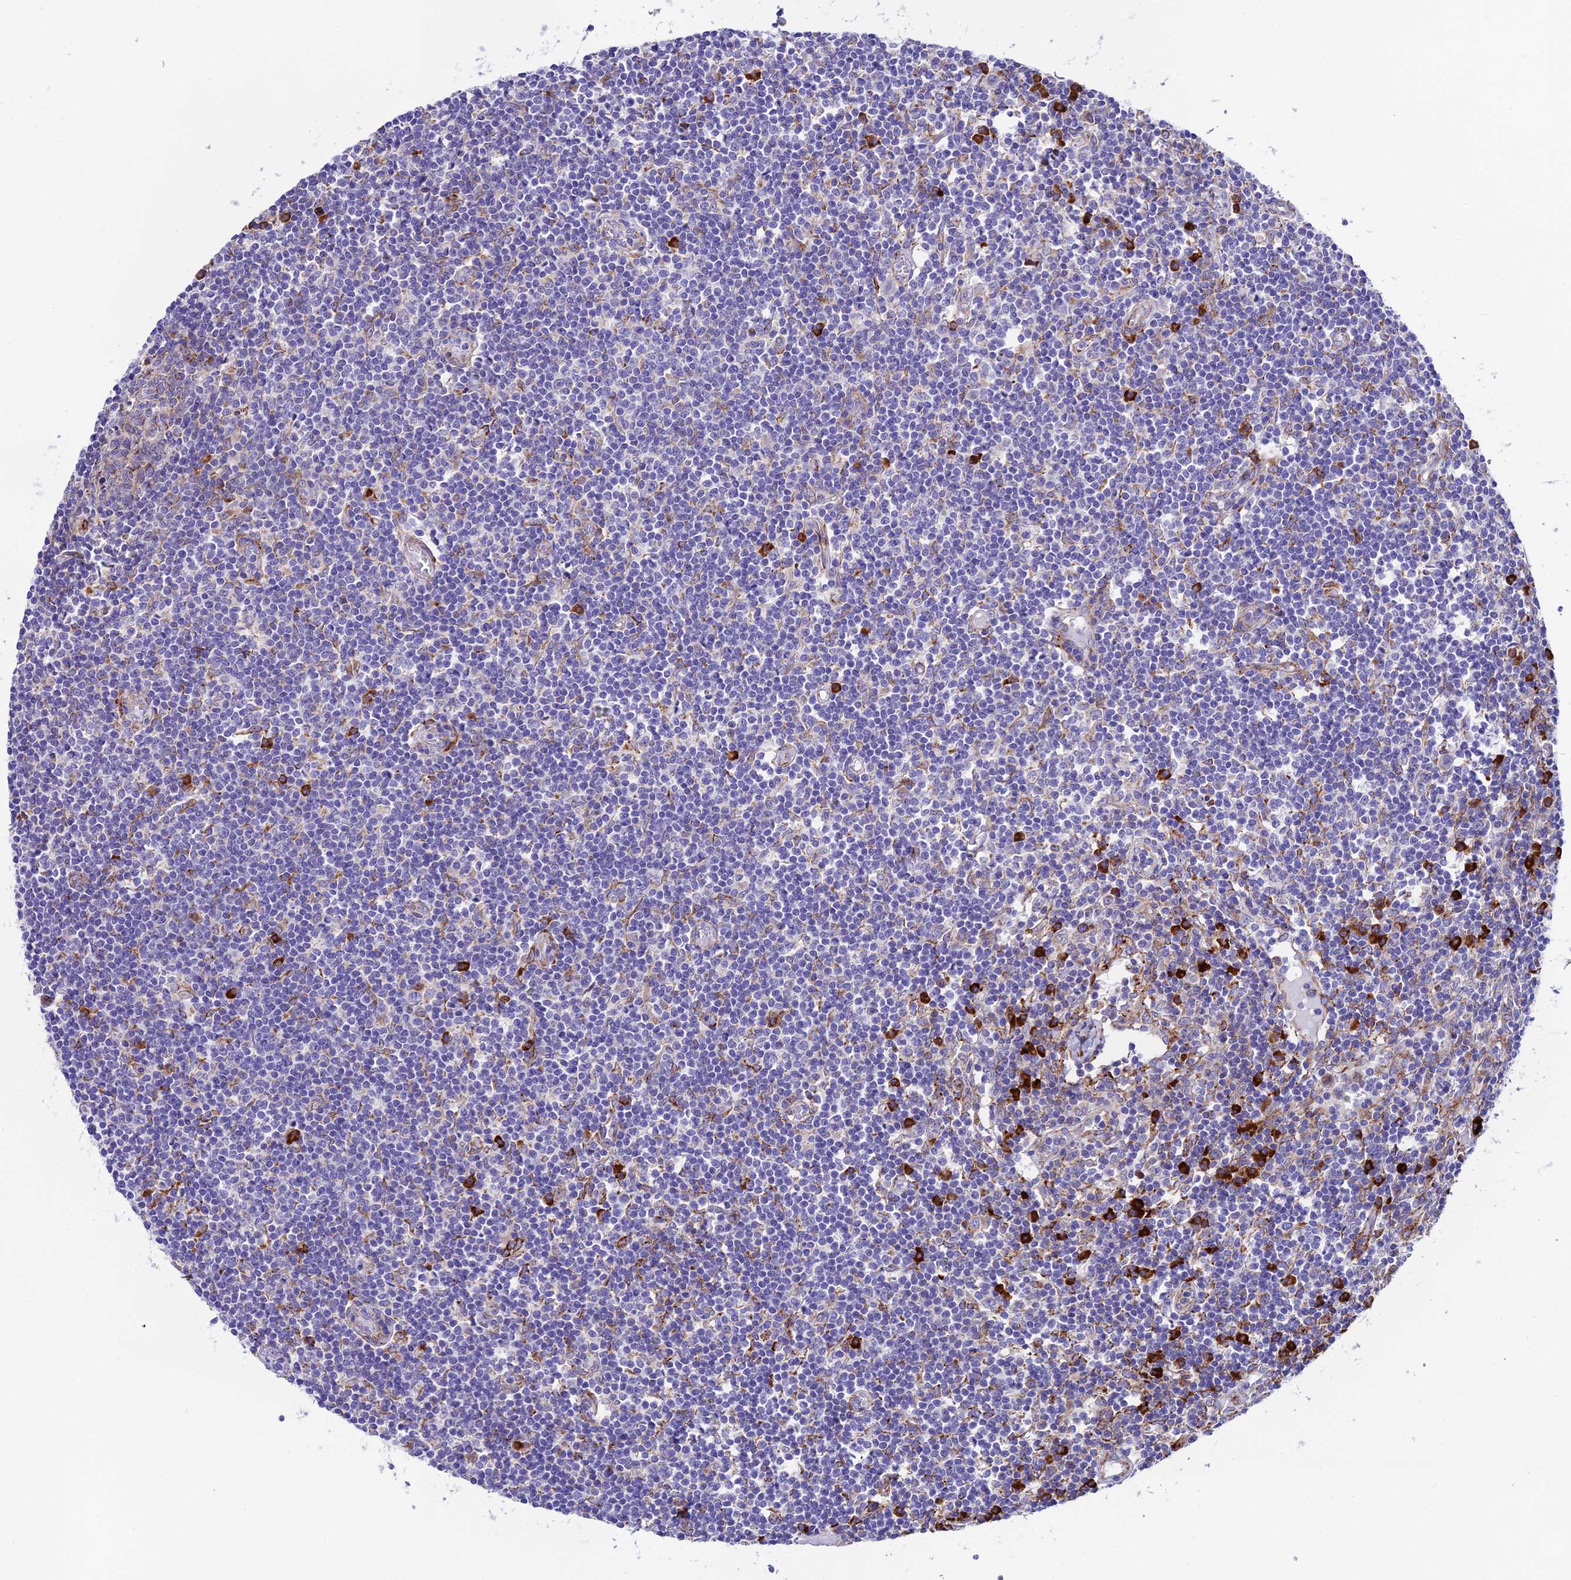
{"staining": {"intensity": "strong", "quantity": "<25%", "location": "cytoplasmic/membranous"}, "tissue": "lymph node", "cell_type": "Germinal center cells", "image_type": "normal", "snomed": [{"axis": "morphology", "description": "Normal tissue, NOS"}, {"axis": "topography", "description": "Lymph node"}], "caption": "The image exhibits staining of benign lymph node, revealing strong cytoplasmic/membranous protein staining (brown color) within germinal center cells.", "gene": "TUBGCP6", "patient": {"sex": "female", "age": 55}}